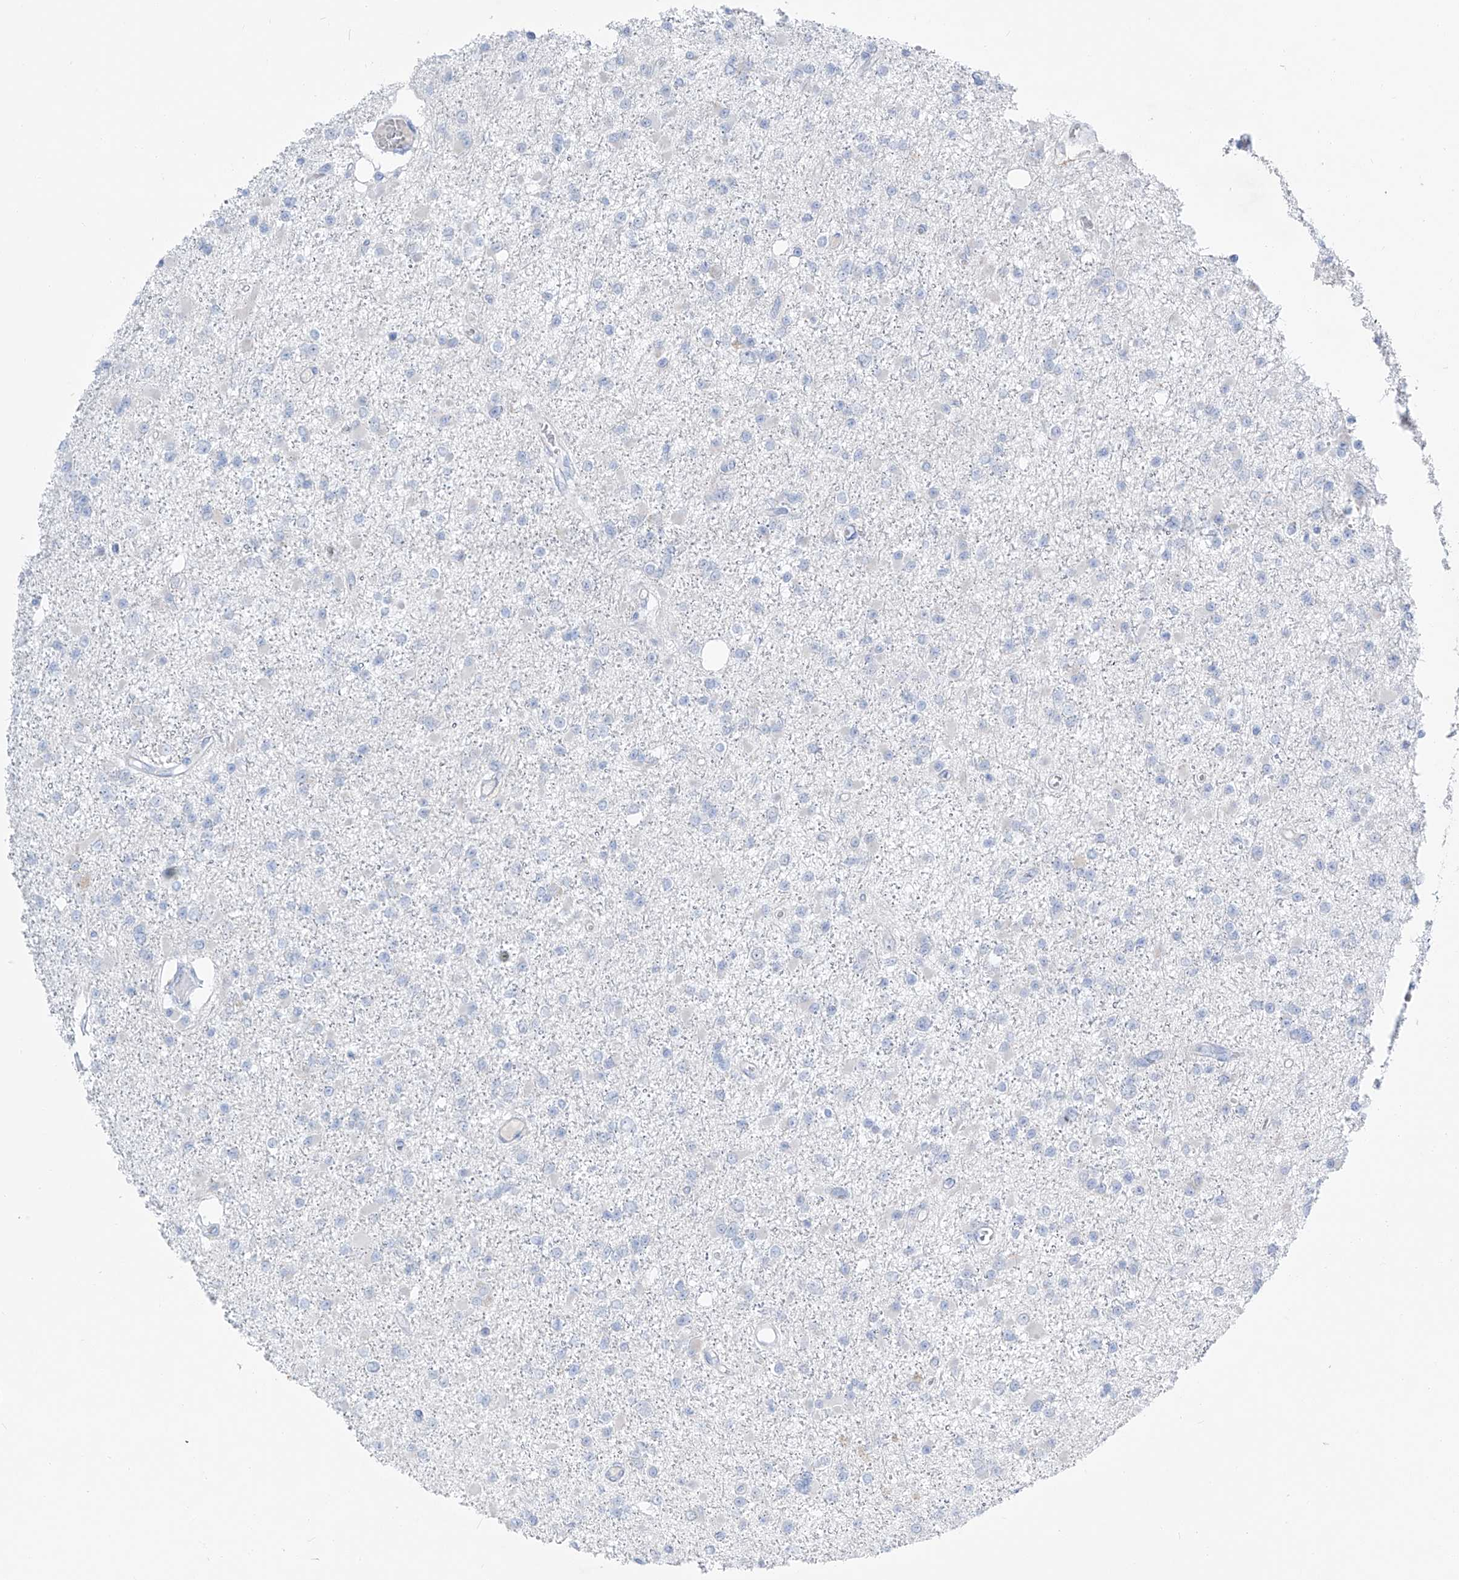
{"staining": {"intensity": "negative", "quantity": "none", "location": "none"}, "tissue": "glioma", "cell_type": "Tumor cells", "image_type": "cancer", "snomed": [{"axis": "morphology", "description": "Glioma, malignant, Low grade"}, {"axis": "topography", "description": "Brain"}], "caption": "High power microscopy micrograph of an immunohistochemistry histopathology image of glioma, revealing no significant expression in tumor cells.", "gene": "FRS3", "patient": {"sex": "female", "age": 22}}